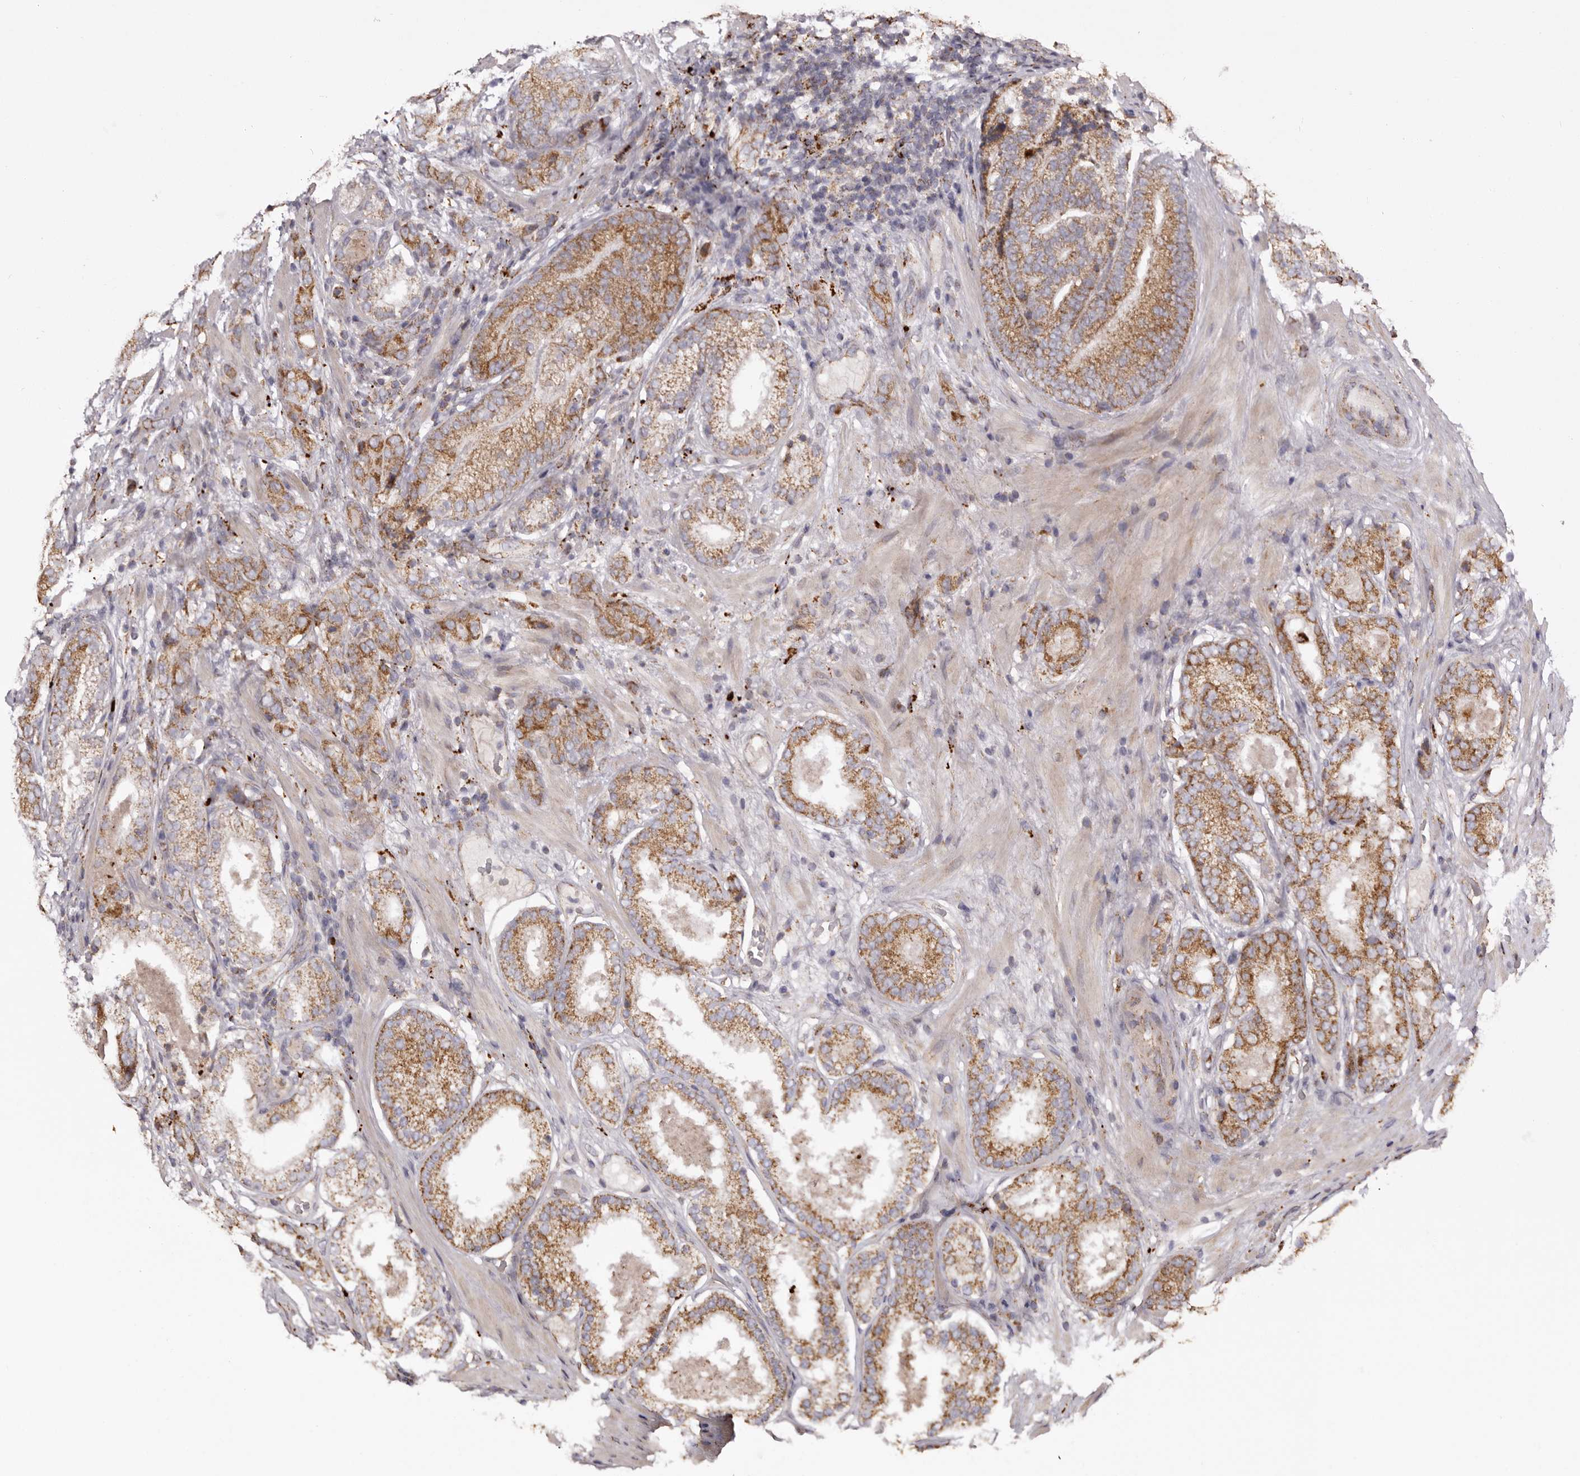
{"staining": {"intensity": "moderate", "quantity": ">75%", "location": "cytoplasmic/membranous"}, "tissue": "prostate cancer", "cell_type": "Tumor cells", "image_type": "cancer", "snomed": [{"axis": "morphology", "description": "Adenocarcinoma, High grade"}, {"axis": "topography", "description": "Prostate"}], "caption": "This photomicrograph exhibits adenocarcinoma (high-grade) (prostate) stained with immunohistochemistry (IHC) to label a protein in brown. The cytoplasmic/membranous of tumor cells show moderate positivity for the protein. Nuclei are counter-stained blue.", "gene": "MECR", "patient": {"sex": "male", "age": 57}}